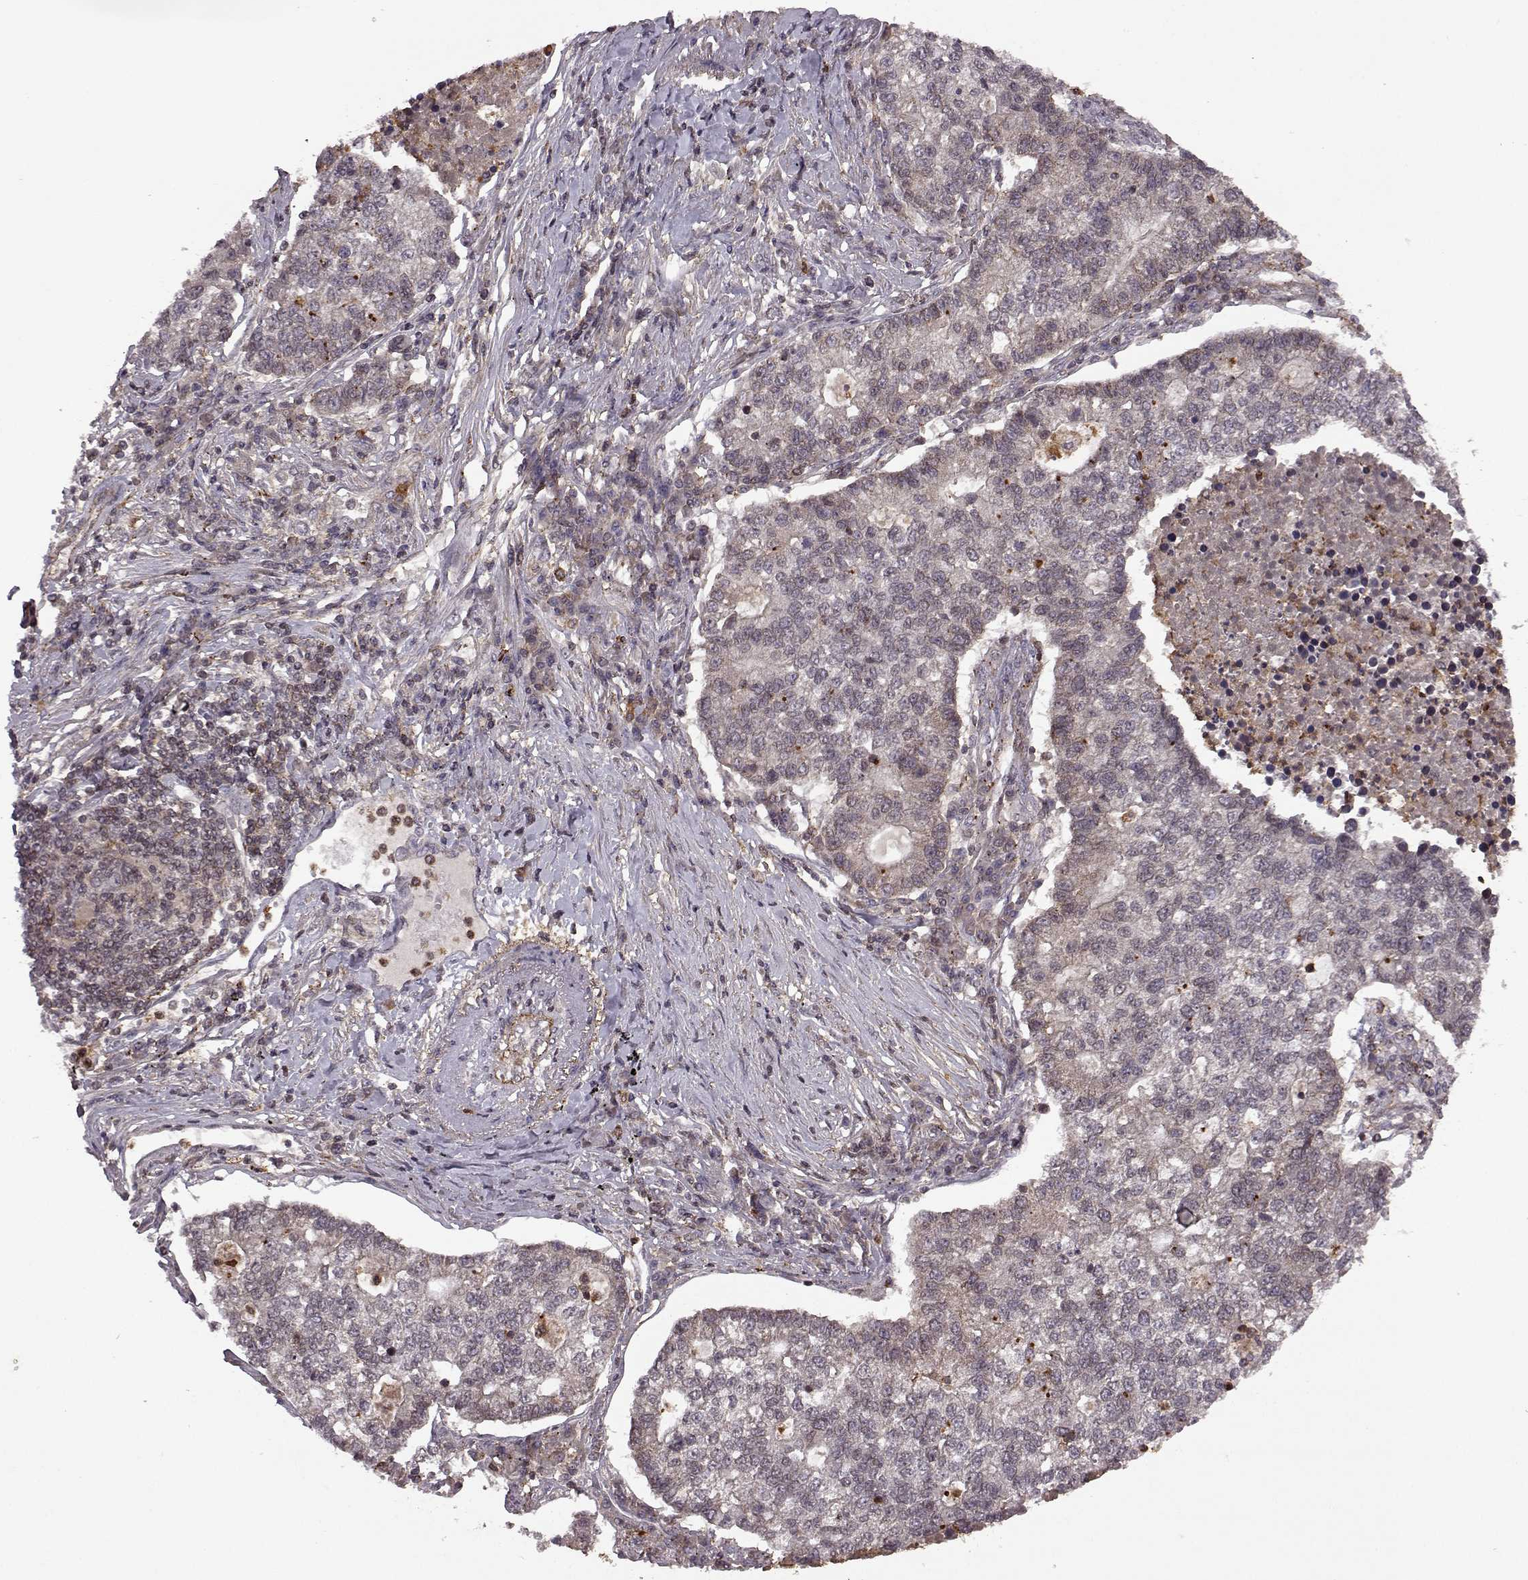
{"staining": {"intensity": "weak", "quantity": "<25%", "location": "cytoplasmic/membranous"}, "tissue": "lung cancer", "cell_type": "Tumor cells", "image_type": "cancer", "snomed": [{"axis": "morphology", "description": "Adenocarcinoma, NOS"}, {"axis": "topography", "description": "Lung"}], "caption": "DAB (3,3'-diaminobenzidine) immunohistochemical staining of lung adenocarcinoma demonstrates no significant positivity in tumor cells.", "gene": "TRMU", "patient": {"sex": "male", "age": 57}}